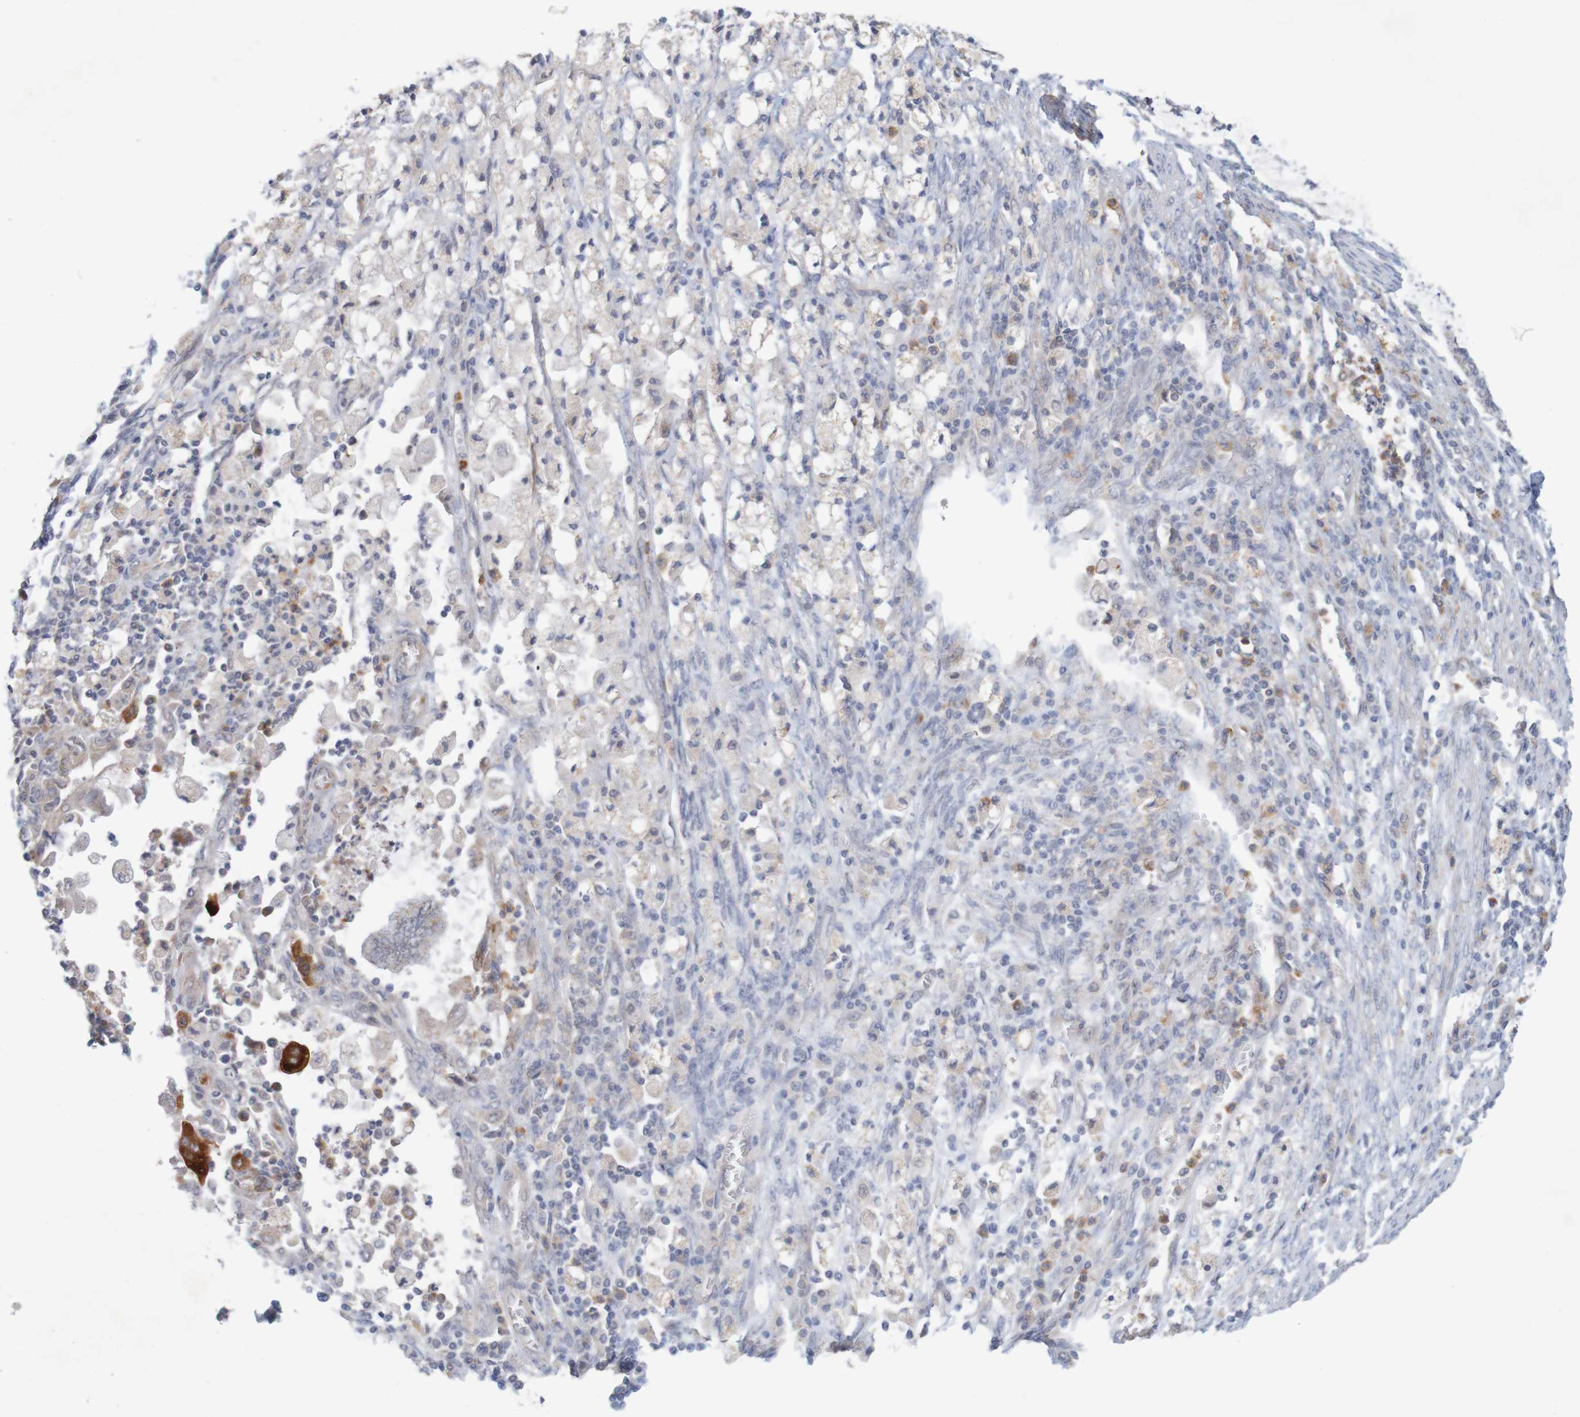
{"staining": {"intensity": "negative", "quantity": "none", "location": "none"}, "tissue": "cervical cancer", "cell_type": "Tumor cells", "image_type": "cancer", "snomed": [{"axis": "morphology", "description": "Normal tissue, NOS"}, {"axis": "morphology", "description": "Adenocarcinoma, NOS"}, {"axis": "topography", "description": "Cervix"}, {"axis": "topography", "description": "Endometrium"}], "caption": "High magnification brightfield microscopy of cervical cancer stained with DAB (3,3'-diaminobenzidine) (brown) and counterstained with hematoxylin (blue): tumor cells show no significant staining. (DAB (3,3'-diaminobenzidine) immunohistochemistry (IHC) with hematoxylin counter stain).", "gene": "NAV2", "patient": {"sex": "female", "age": 86}}